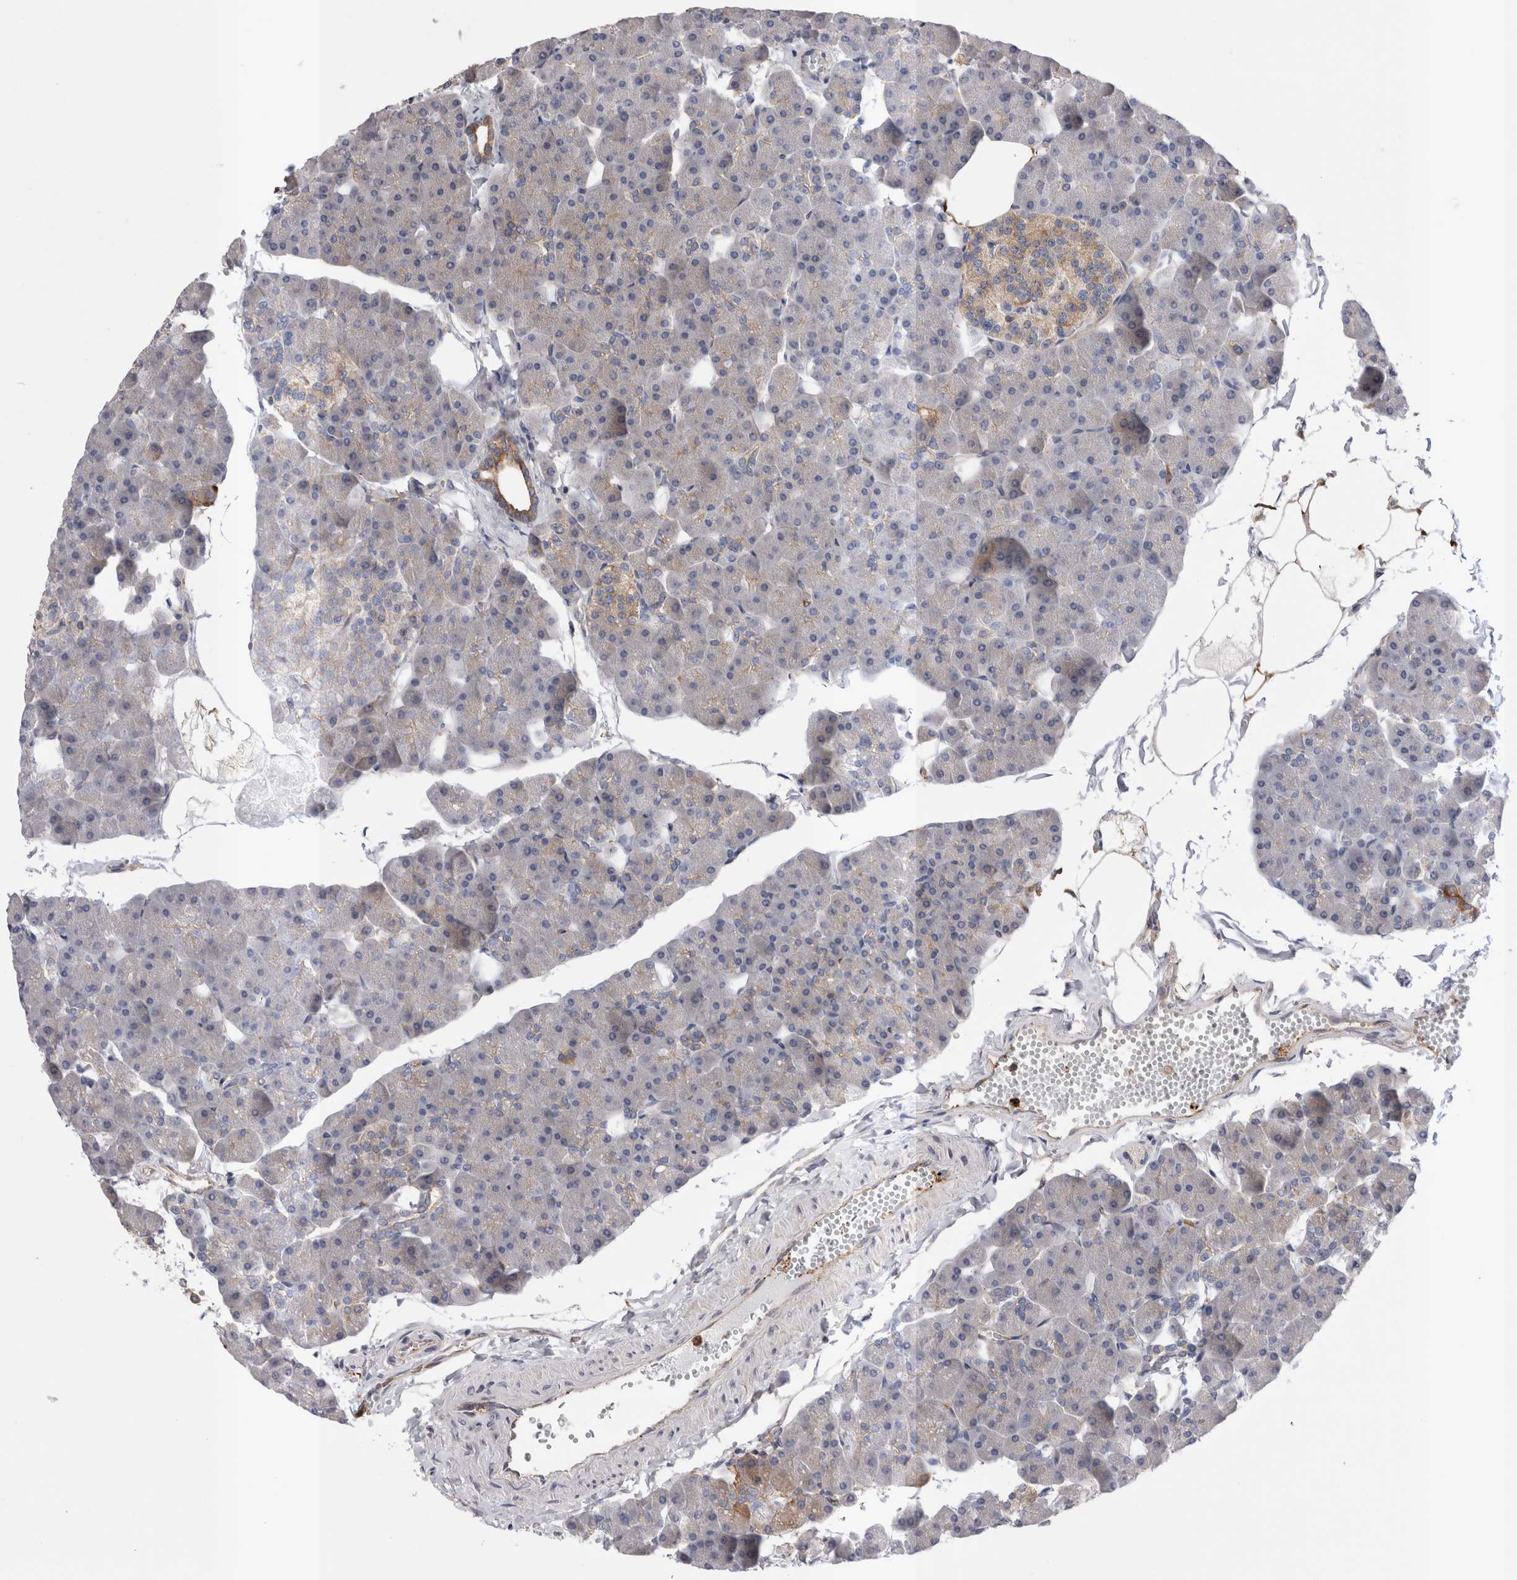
{"staining": {"intensity": "moderate", "quantity": "25%-75%", "location": "cytoplasmic/membranous"}, "tissue": "pancreas", "cell_type": "Exocrine glandular cells", "image_type": "normal", "snomed": [{"axis": "morphology", "description": "Normal tissue, NOS"}, {"axis": "topography", "description": "Pancreas"}], "caption": "A brown stain highlights moderate cytoplasmic/membranous expression of a protein in exocrine glandular cells of normal human pancreas.", "gene": "RAB11FIP1", "patient": {"sex": "male", "age": 35}}